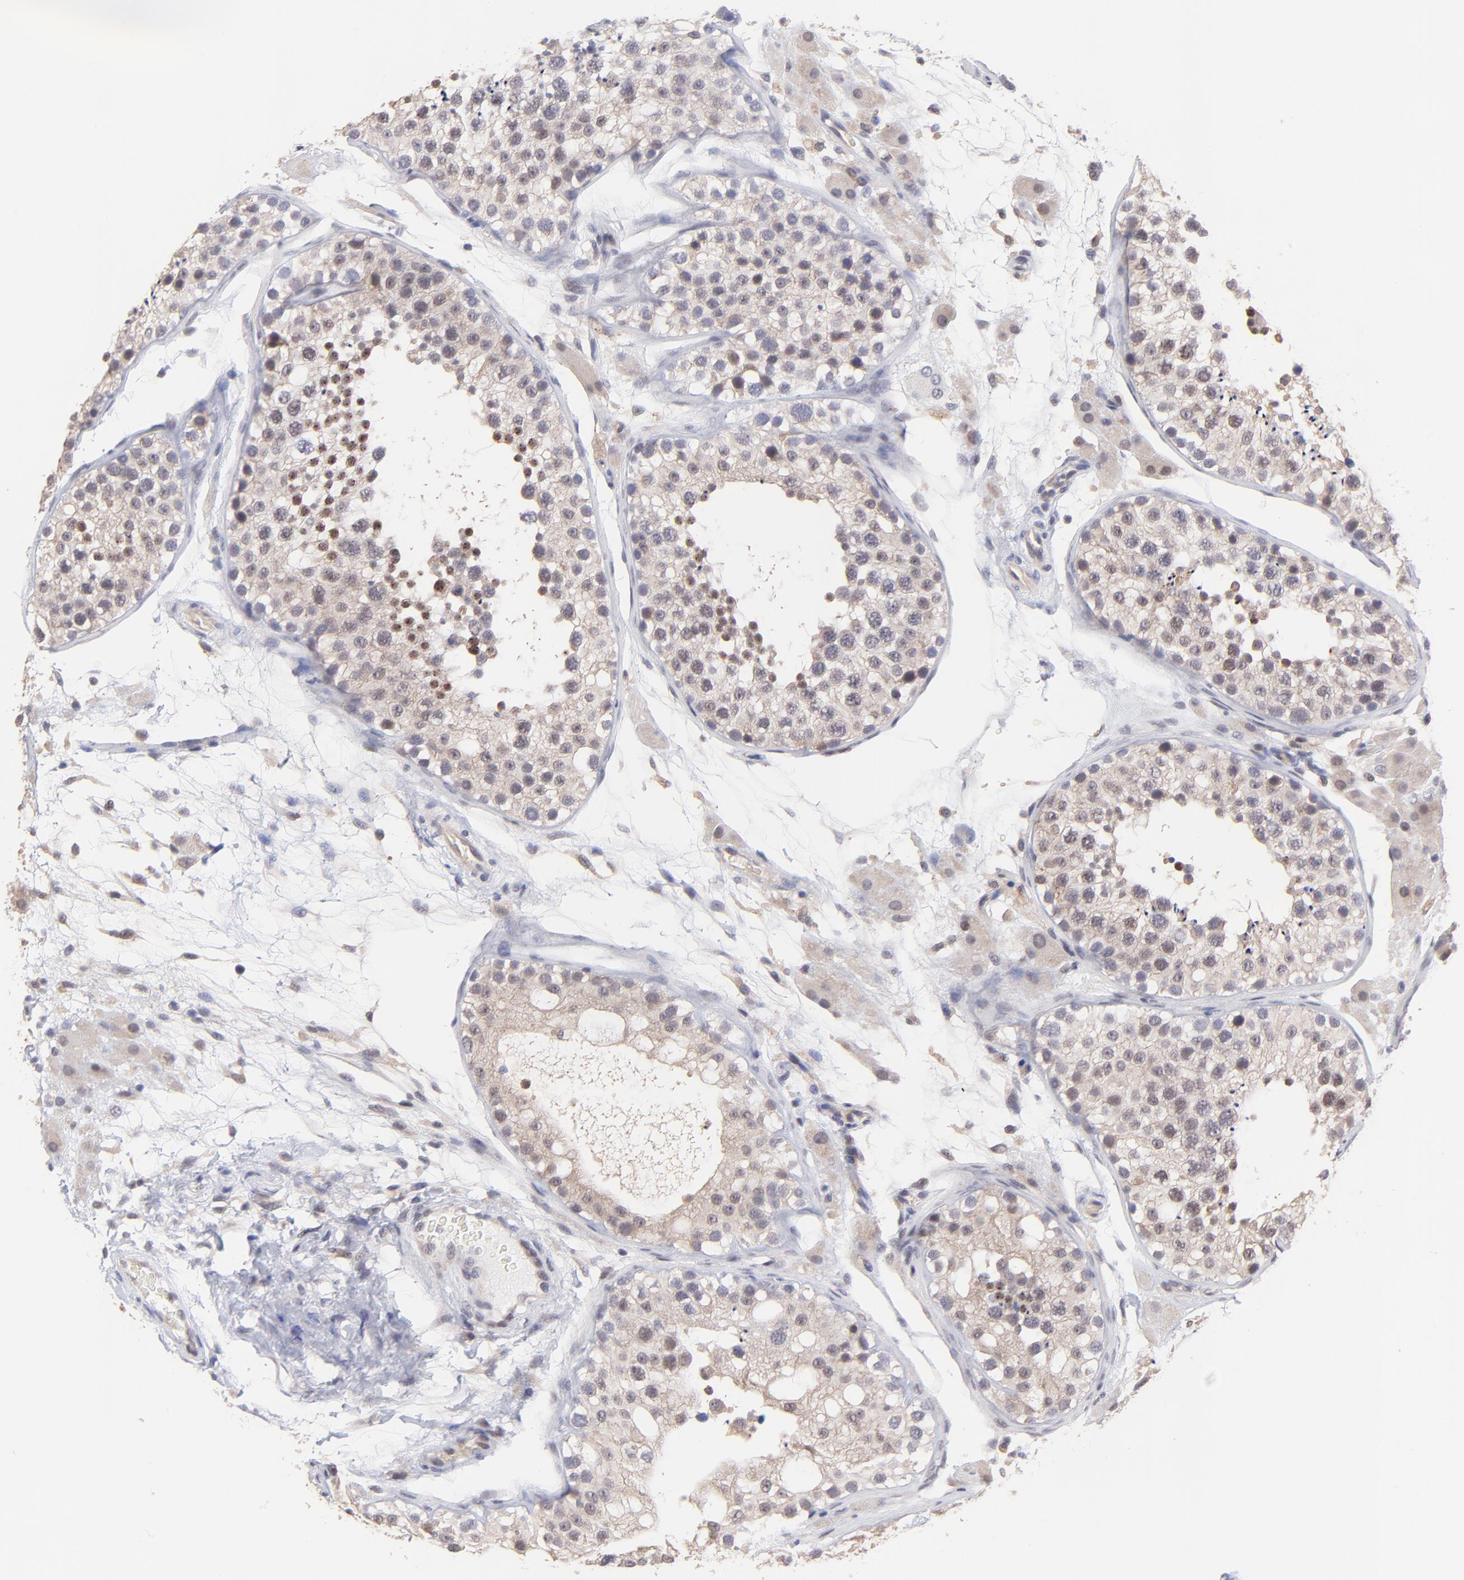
{"staining": {"intensity": "weak", "quantity": ">75%", "location": "cytoplasmic/membranous,nuclear"}, "tissue": "testis", "cell_type": "Cells in seminiferous ducts", "image_type": "normal", "snomed": [{"axis": "morphology", "description": "Normal tissue, NOS"}, {"axis": "topography", "description": "Testis"}], "caption": "IHC (DAB (3,3'-diaminobenzidine)) staining of normal human testis demonstrates weak cytoplasmic/membranous,nuclear protein staining in about >75% of cells in seminiferous ducts.", "gene": "ZNF747", "patient": {"sex": "male", "age": 26}}